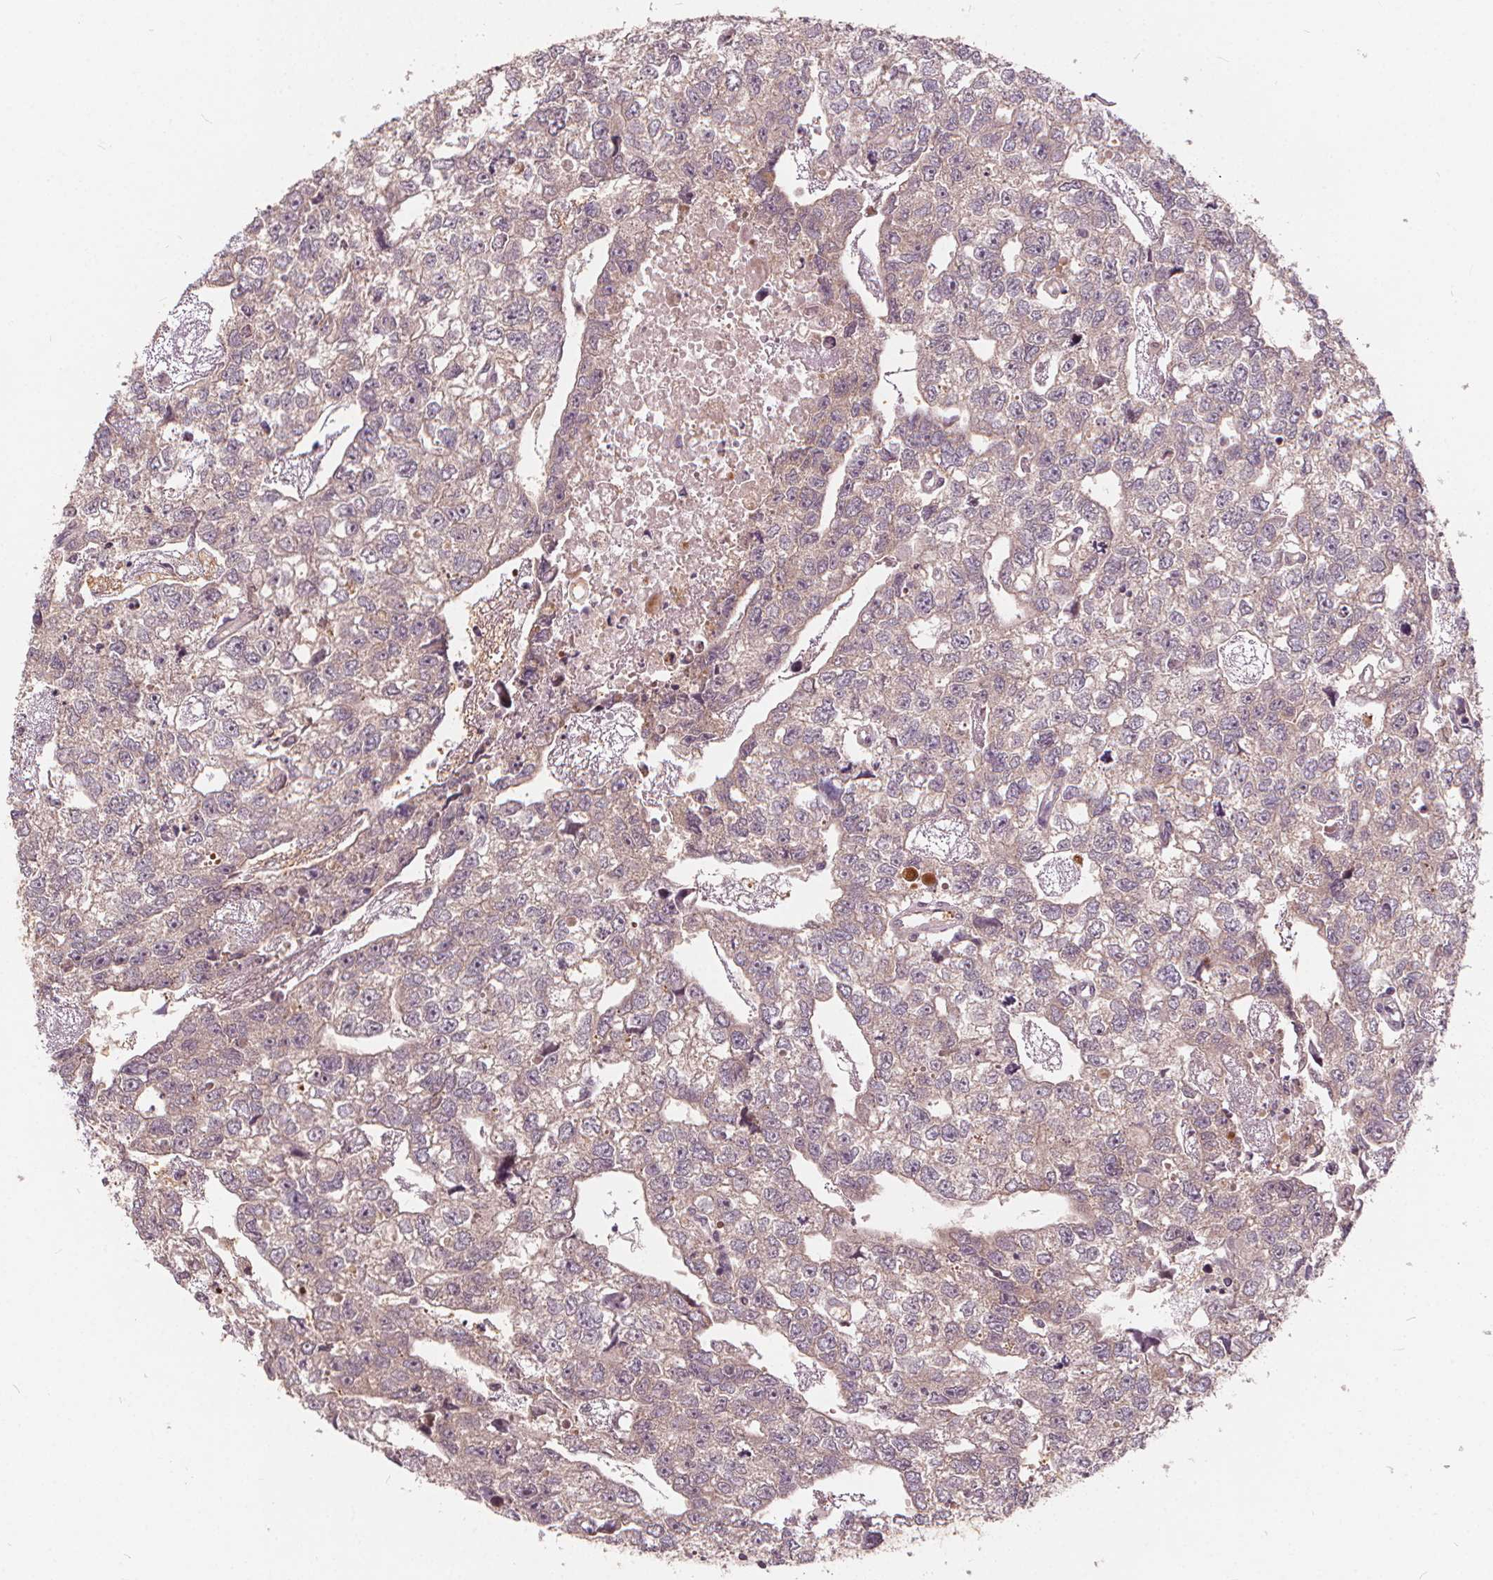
{"staining": {"intensity": "weak", "quantity": "25%-75%", "location": "cytoplasmic/membranous"}, "tissue": "testis cancer", "cell_type": "Tumor cells", "image_type": "cancer", "snomed": [{"axis": "morphology", "description": "Carcinoma, Embryonal, NOS"}, {"axis": "morphology", "description": "Teratoma, malignant, NOS"}, {"axis": "topography", "description": "Testis"}], "caption": "Testis cancer stained with a brown dye shows weak cytoplasmic/membranous positive expression in about 25%-75% of tumor cells.", "gene": "IPO13", "patient": {"sex": "male", "age": 44}}